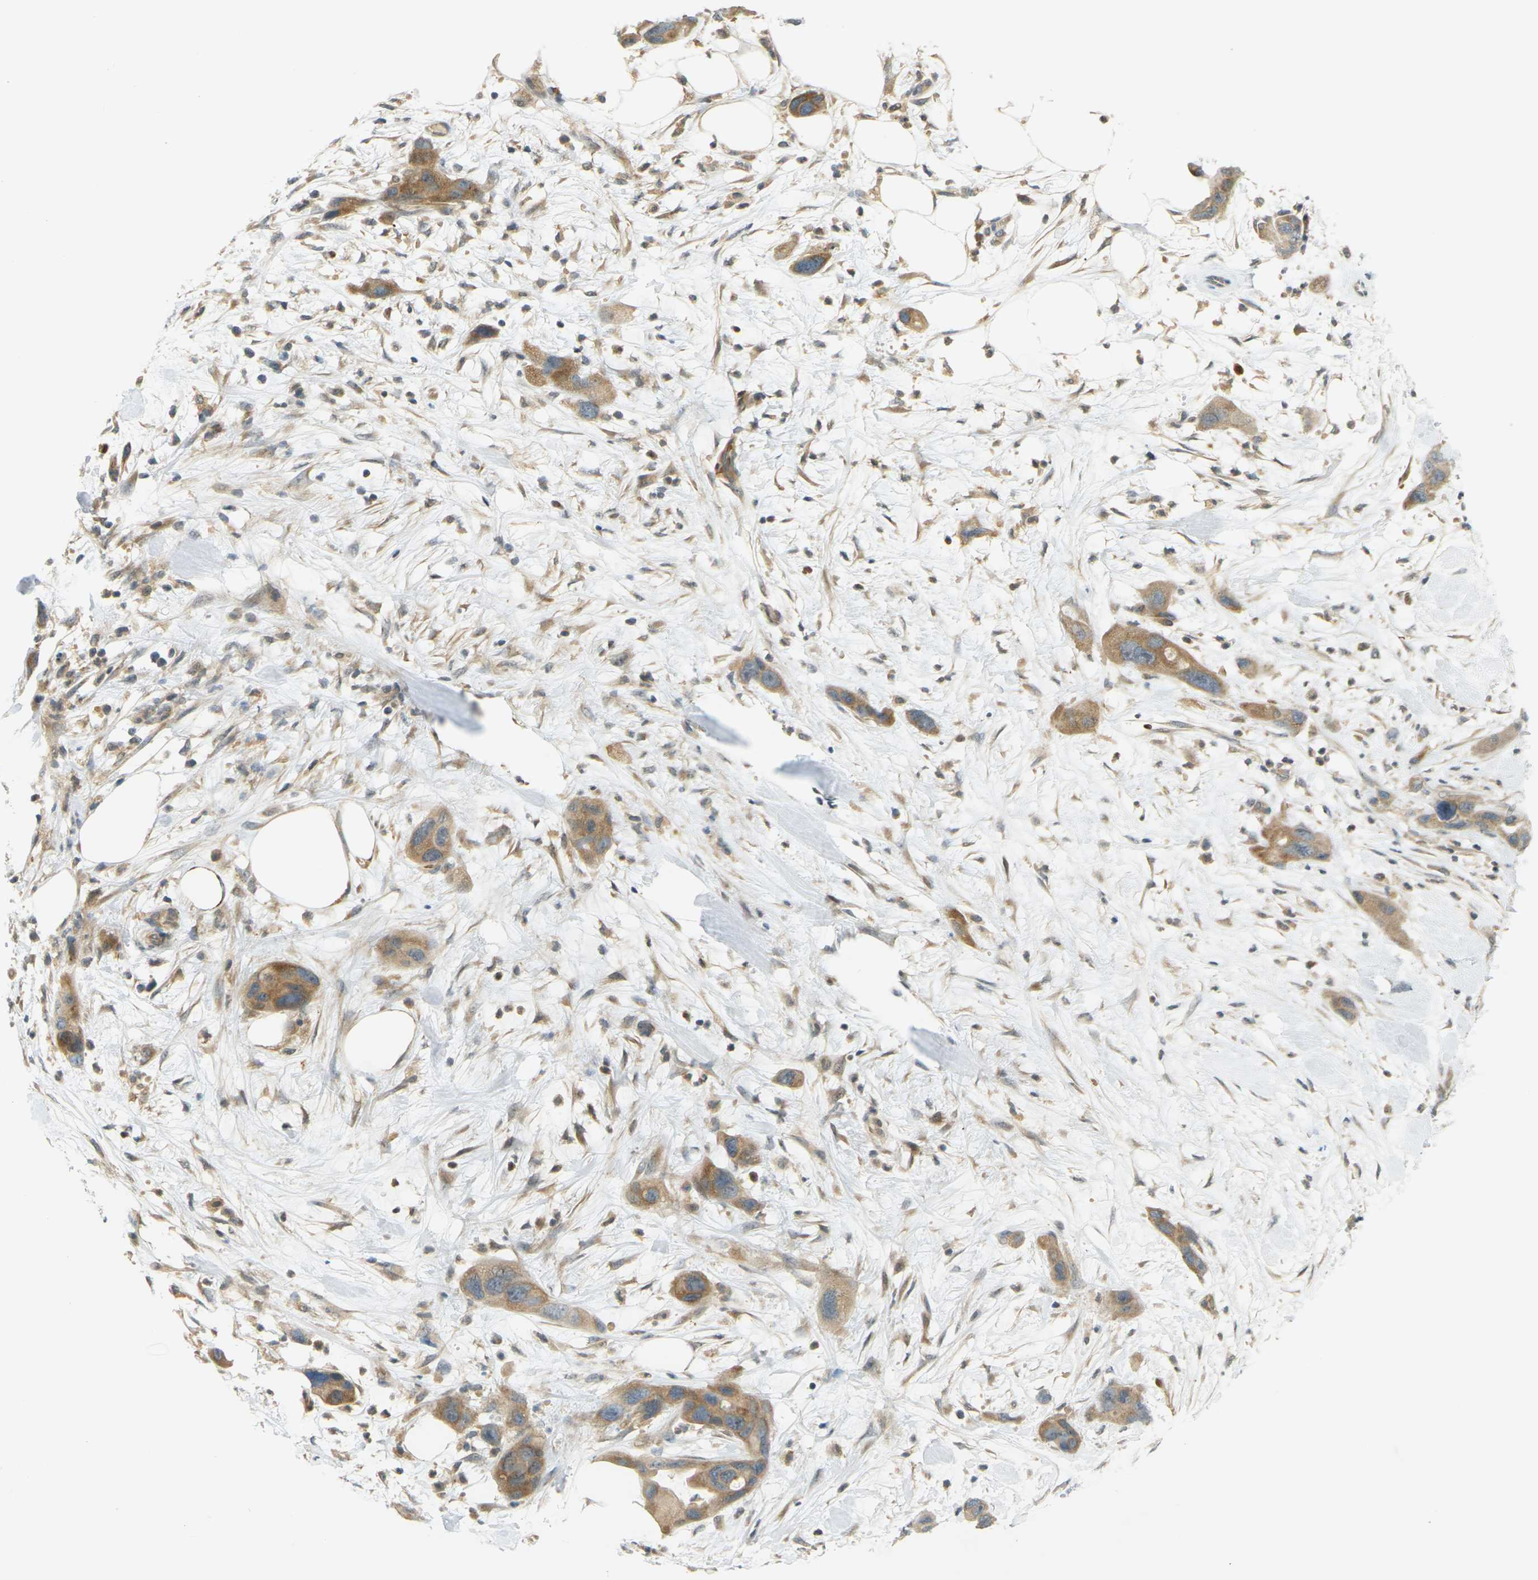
{"staining": {"intensity": "moderate", "quantity": ">75%", "location": "cytoplasmic/membranous"}, "tissue": "pancreatic cancer", "cell_type": "Tumor cells", "image_type": "cancer", "snomed": [{"axis": "morphology", "description": "Adenocarcinoma, NOS"}, {"axis": "topography", "description": "Pancreas"}], "caption": "High-magnification brightfield microscopy of pancreatic cancer (adenocarcinoma) stained with DAB (brown) and counterstained with hematoxylin (blue). tumor cells exhibit moderate cytoplasmic/membranous staining is appreciated in approximately>75% of cells. (Stains: DAB (3,3'-diaminobenzidine) in brown, nuclei in blue, Microscopy: brightfield microscopy at high magnification).", "gene": "SOCS6", "patient": {"sex": "female", "age": 71}}